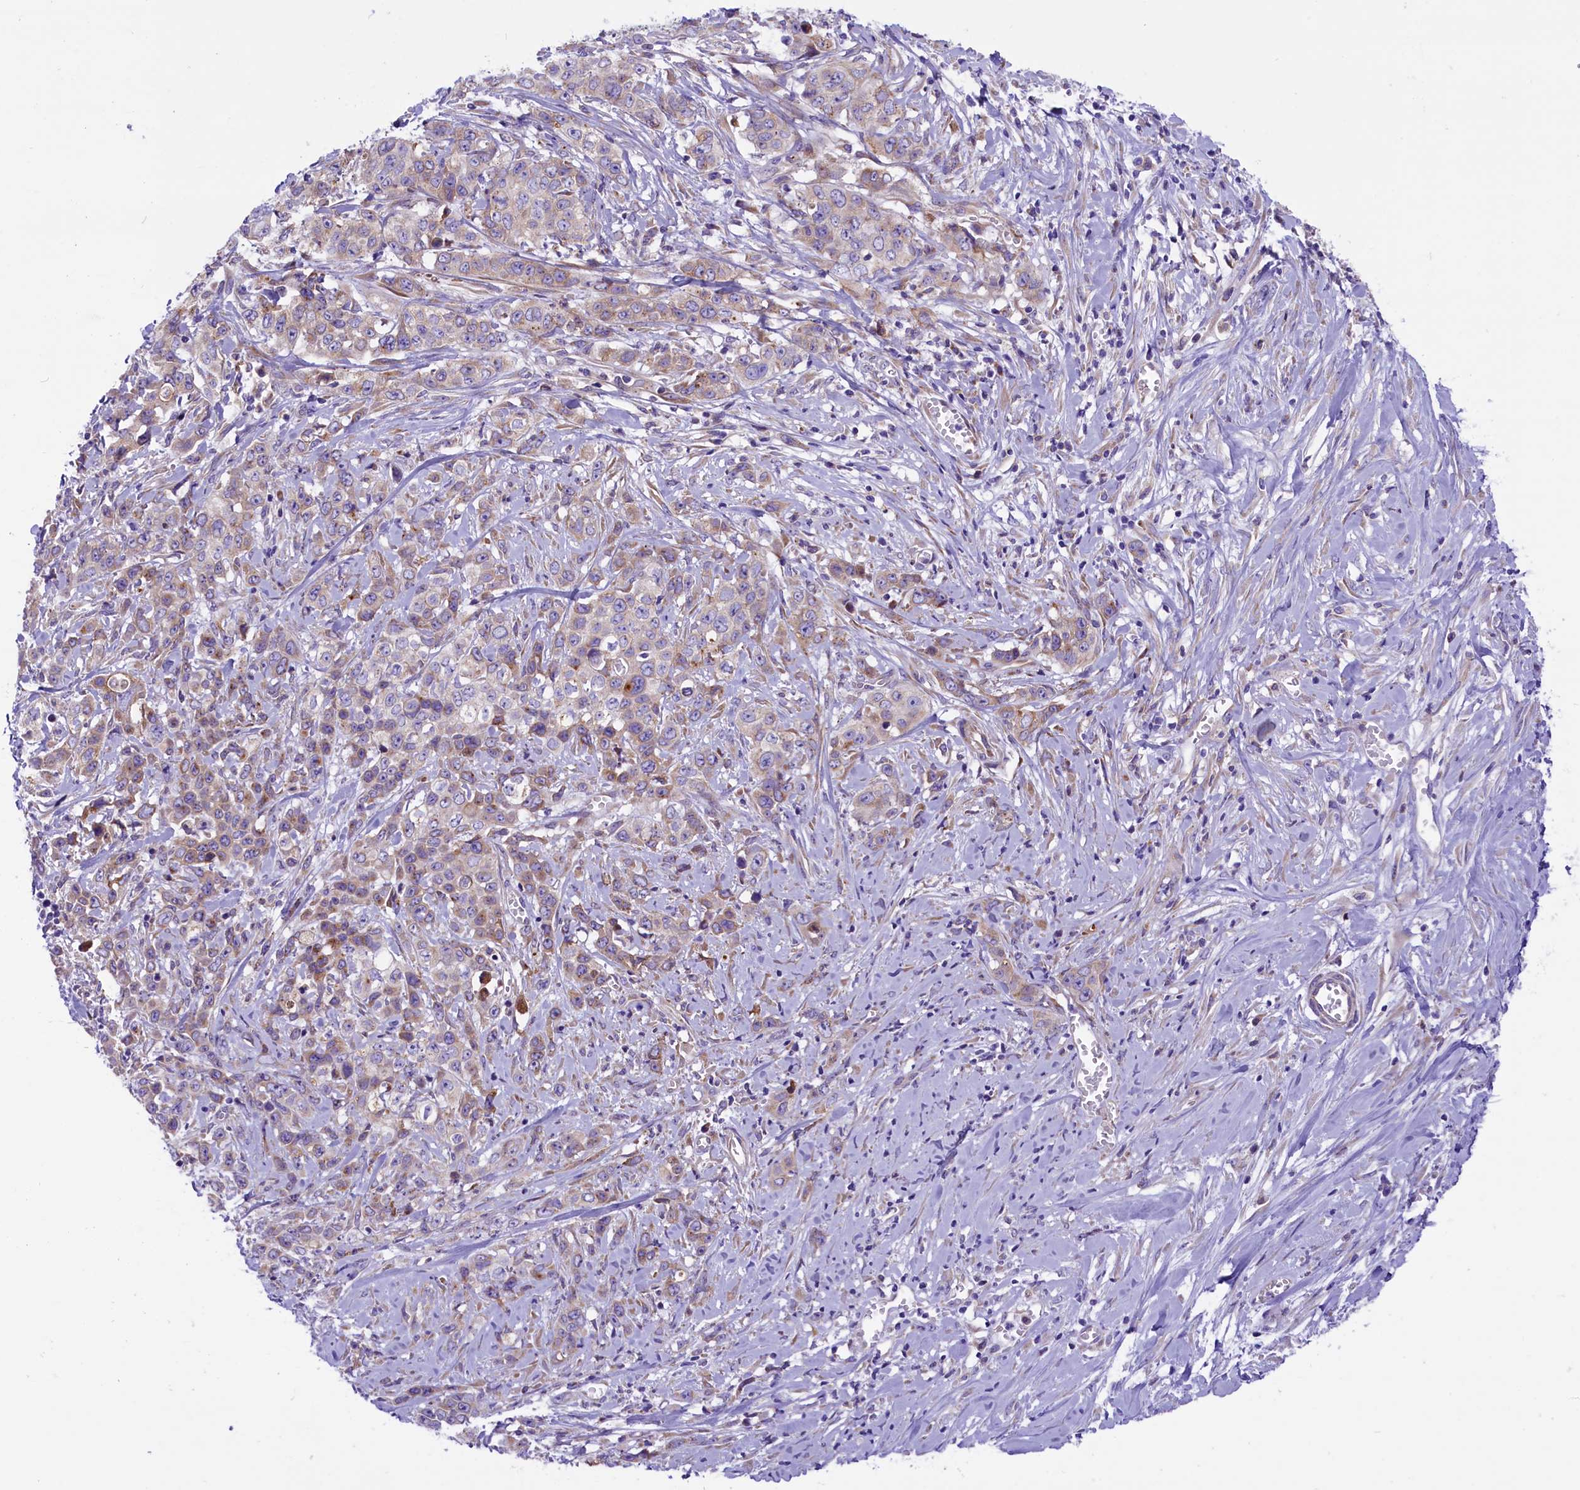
{"staining": {"intensity": "weak", "quantity": "25%-75%", "location": "cytoplasmic/membranous"}, "tissue": "stomach cancer", "cell_type": "Tumor cells", "image_type": "cancer", "snomed": [{"axis": "morphology", "description": "Adenocarcinoma, NOS"}, {"axis": "topography", "description": "Stomach, upper"}], "caption": "Tumor cells reveal low levels of weak cytoplasmic/membranous expression in about 25%-75% of cells in human adenocarcinoma (stomach).", "gene": "PTPRU", "patient": {"sex": "male", "age": 62}}